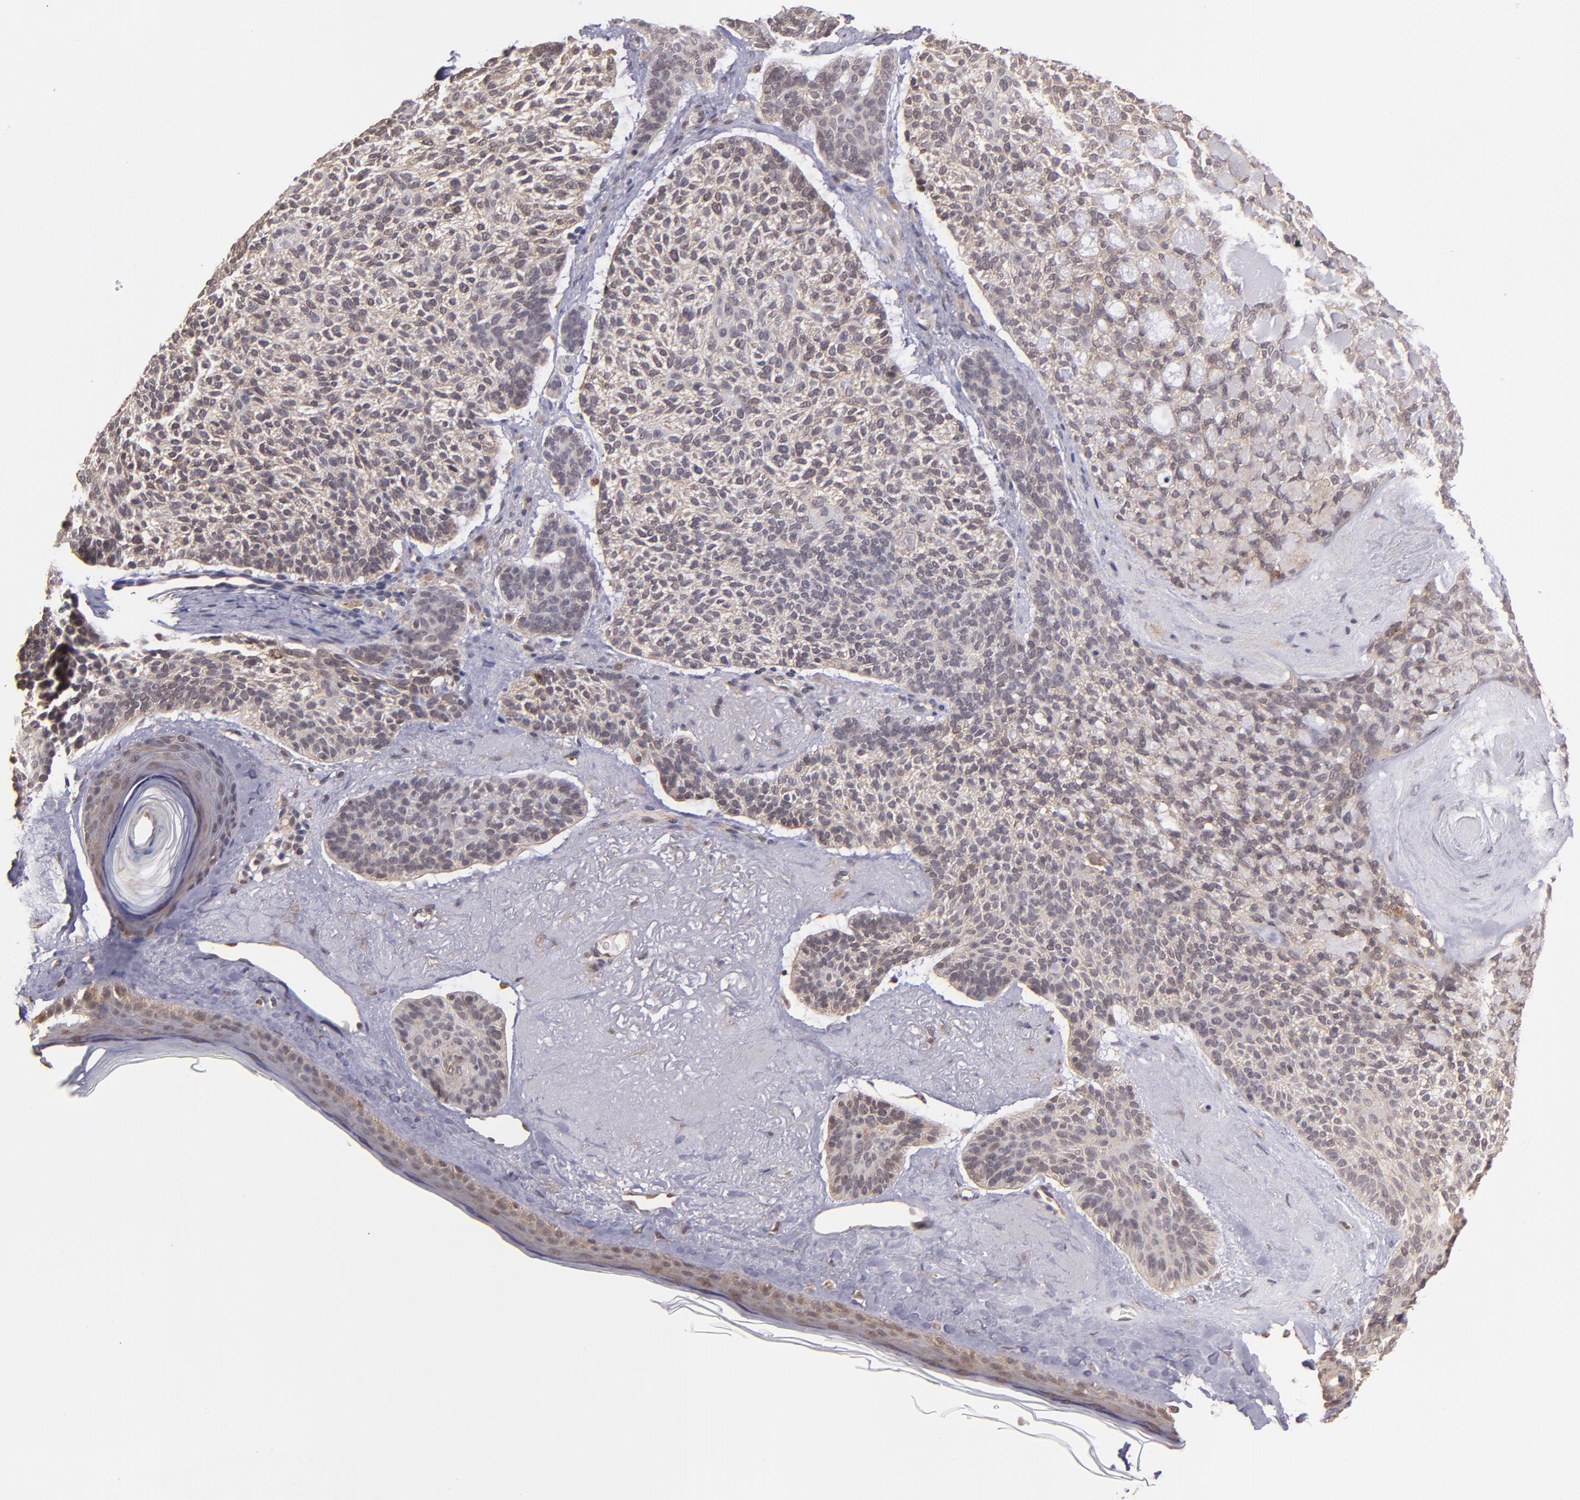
{"staining": {"intensity": "weak", "quantity": "<25%", "location": "cytoplasmic/membranous,nuclear"}, "tissue": "skin cancer", "cell_type": "Tumor cells", "image_type": "cancer", "snomed": [{"axis": "morphology", "description": "Normal tissue, NOS"}, {"axis": "morphology", "description": "Basal cell carcinoma"}, {"axis": "topography", "description": "Skin"}], "caption": "A histopathology image of human skin basal cell carcinoma is negative for staining in tumor cells.", "gene": "SIPA1L1", "patient": {"sex": "female", "age": 70}}